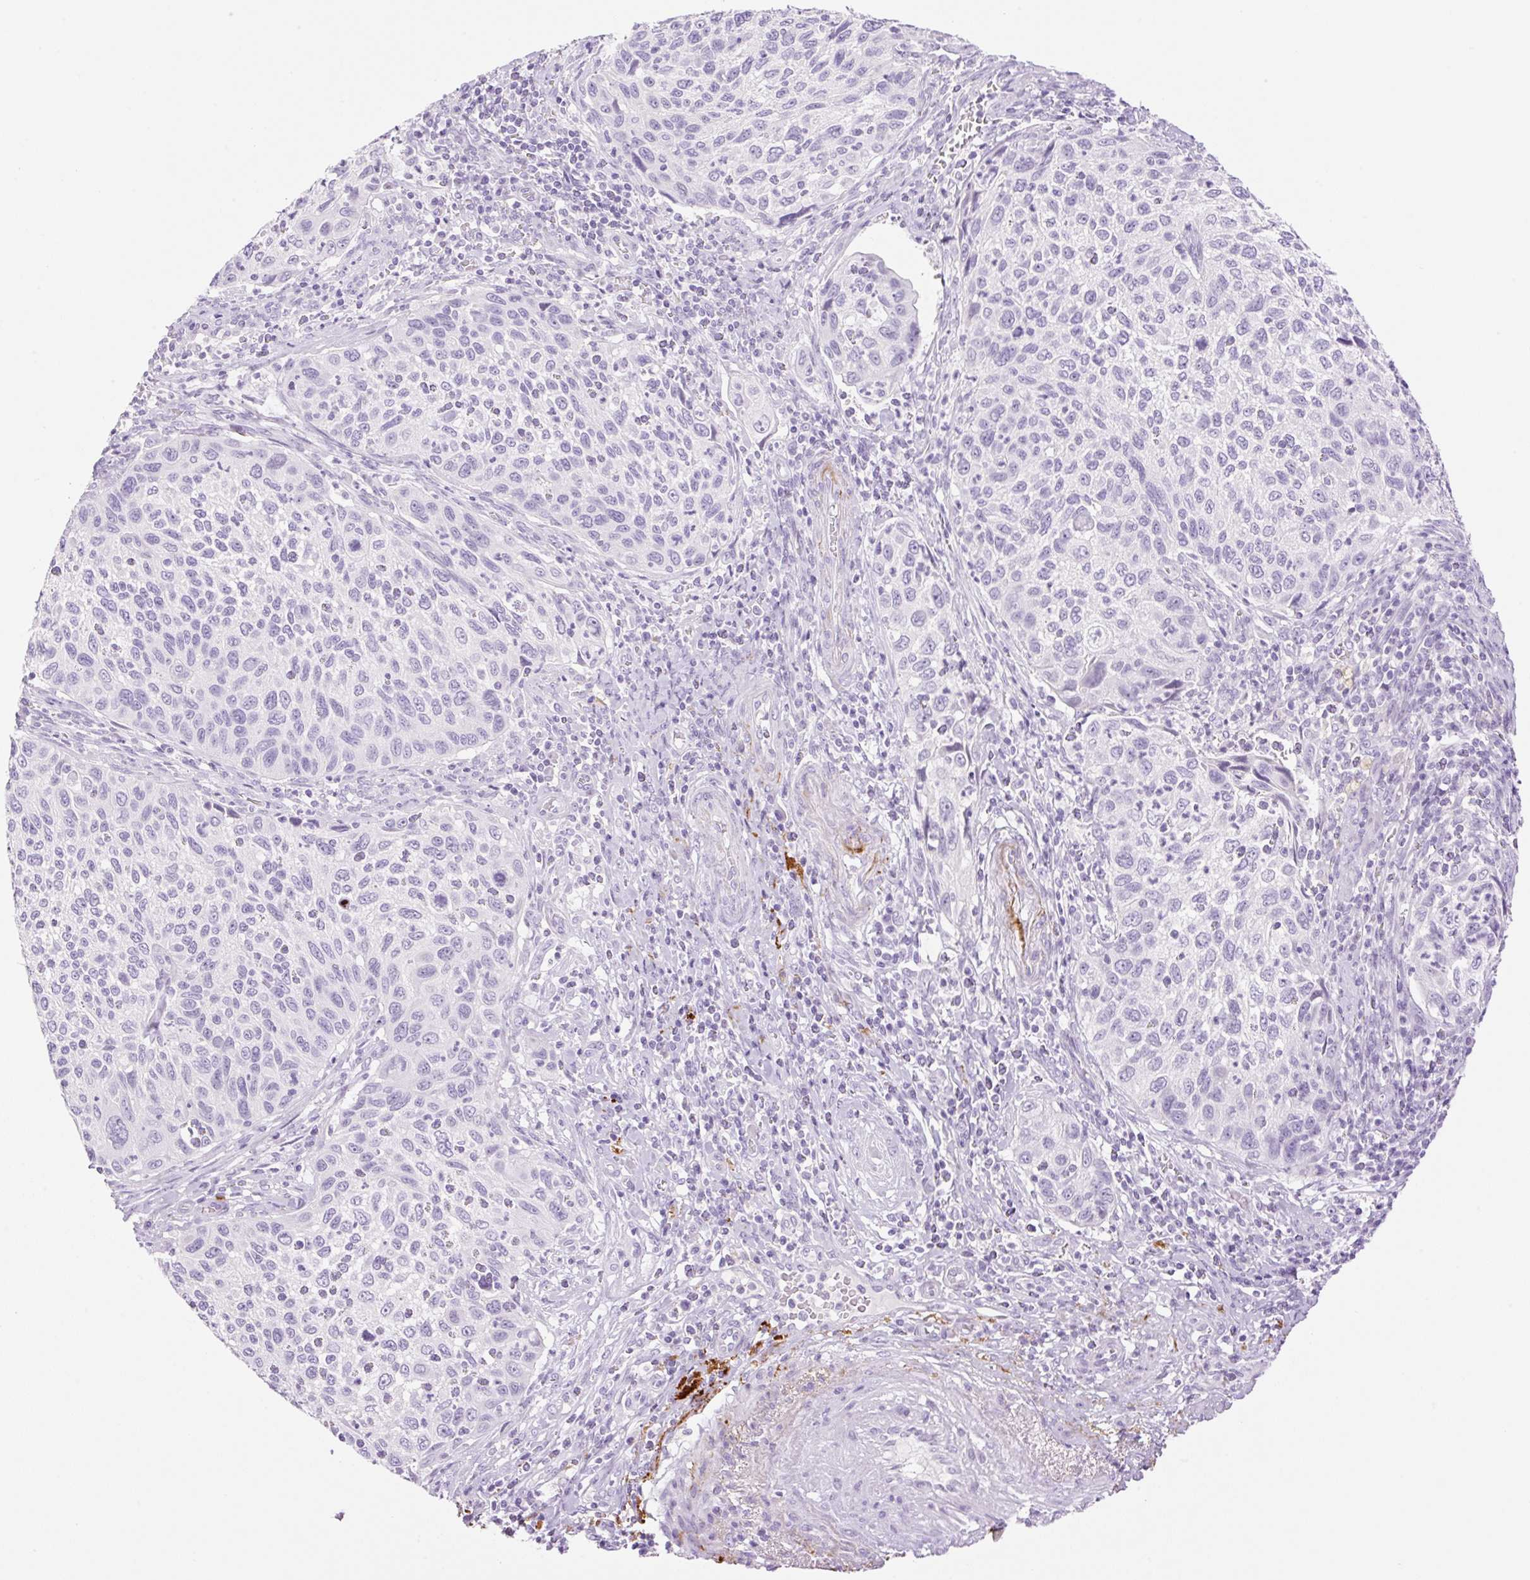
{"staining": {"intensity": "negative", "quantity": "none", "location": "none"}, "tissue": "cervical cancer", "cell_type": "Tumor cells", "image_type": "cancer", "snomed": [{"axis": "morphology", "description": "Squamous cell carcinoma, NOS"}, {"axis": "topography", "description": "Cervix"}], "caption": "The immunohistochemistry (IHC) image has no significant positivity in tumor cells of squamous cell carcinoma (cervical) tissue.", "gene": "SP140L", "patient": {"sex": "female", "age": 70}}